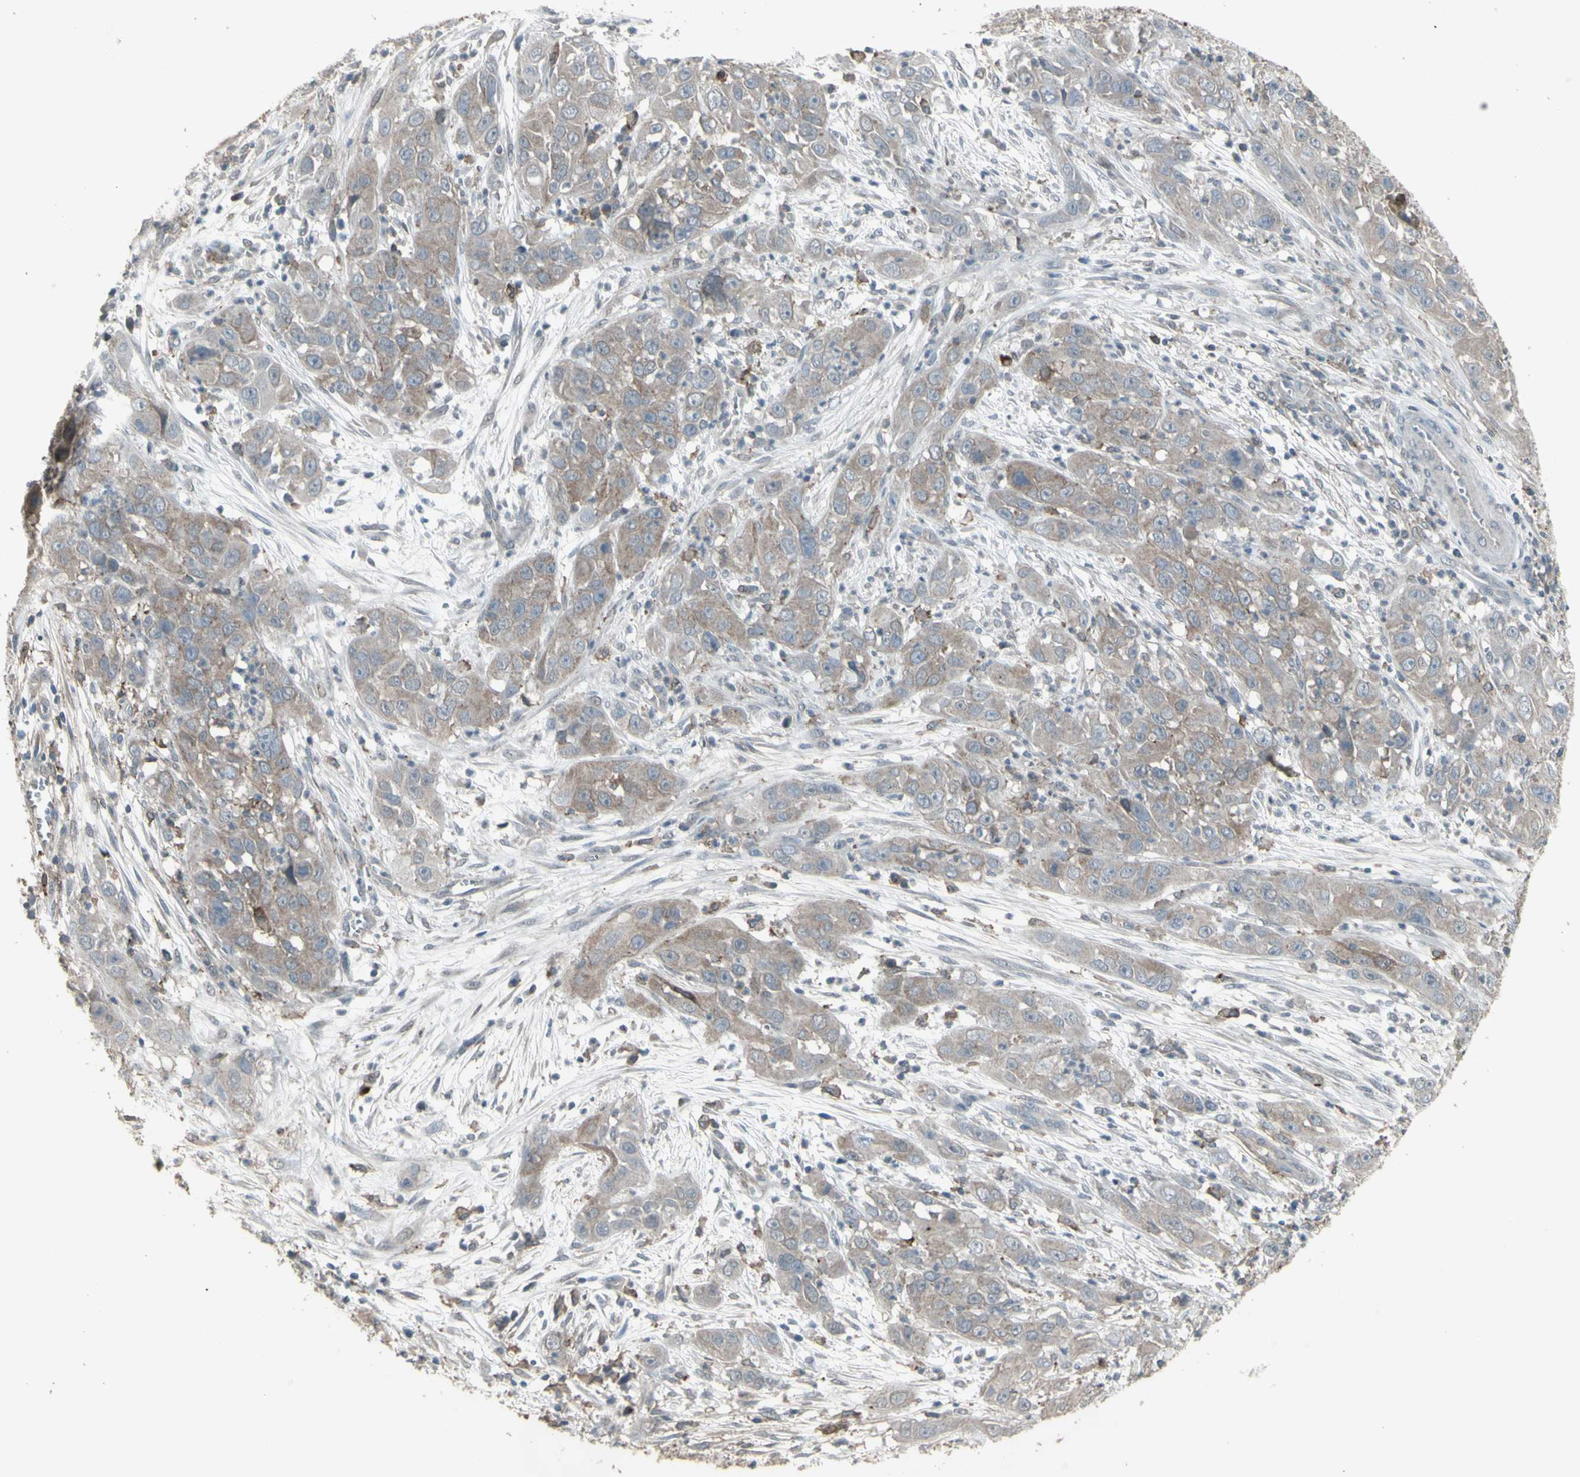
{"staining": {"intensity": "weak", "quantity": ">75%", "location": "cytoplasmic/membranous"}, "tissue": "cervical cancer", "cell_type": "Tumor cells", "image_type": "cancer", "snomed": [{"axis": "morphology", "description": "Squamous cell carcinoma, NOS"}, {"axis": "topography", "description": "Cervix"}], "caption": "Immunohistochemical staining of human squamous cell carcinoma (cervical) displays weak cytoplasmic/membranous protein staining in approximately >75% of tumor cells.", "gene": "SMO", "patient": {"sex": "female", "age": 32}}